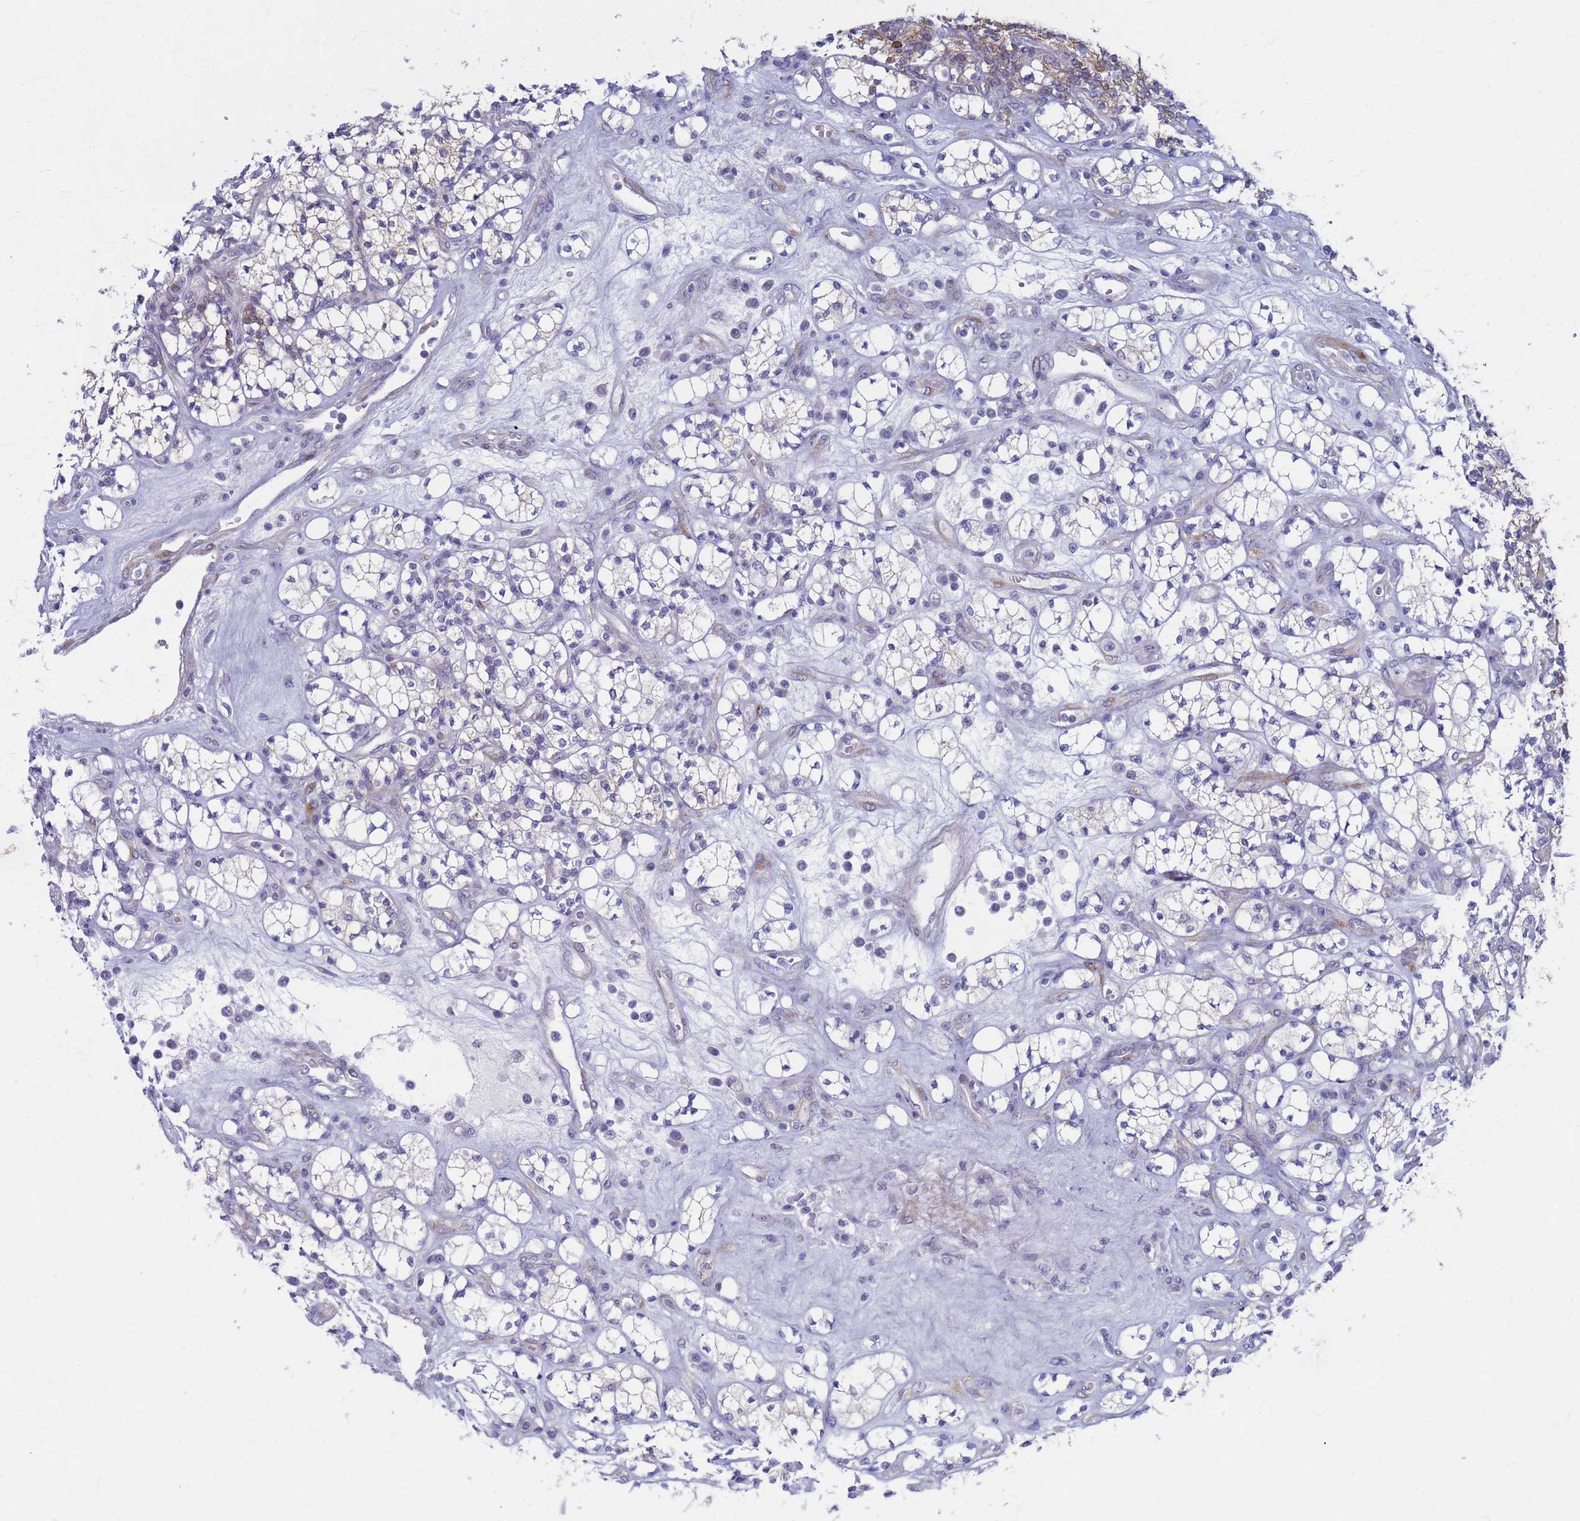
{"staining": {"intensity": "weak", "quantity": "<25%", "location": "cytoplasmic/membranous"}, "tissue": "renal cancer", "cell_type": "Tumor cells", "image_type": "cancer", "snomed": [{"axis": "morphology", "description": "Adenocarcinoma, NOS"}, {"axis": "topography", "description": "Kidney"}], "caption": "The micrograph shows no significant positivity in tumor cells of renal adenocarcinoma.", "gene": "CLCA2", "patient": {"sex": "male", "age": 77}}